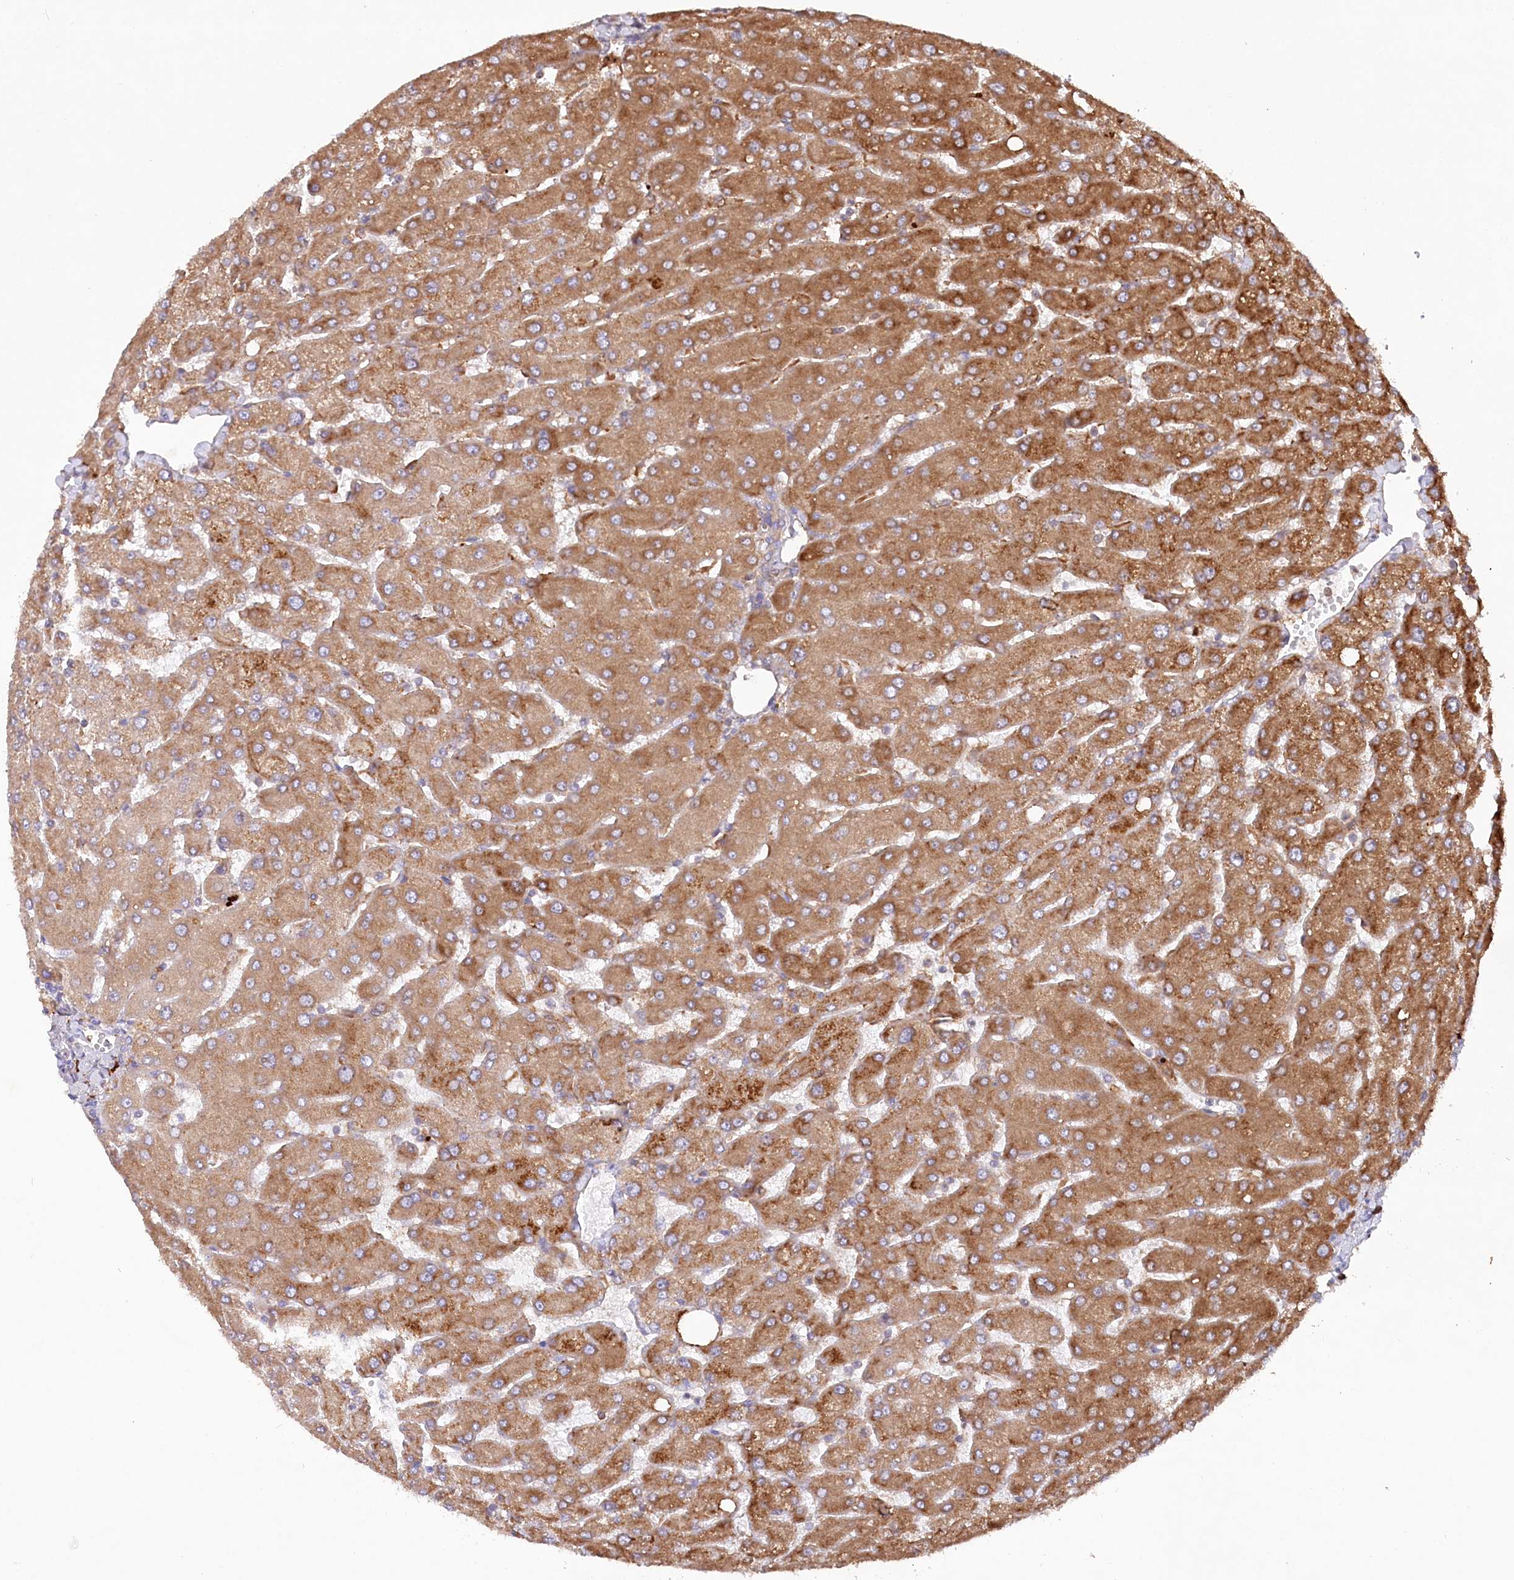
{"staining": {"intensity": "weak", "quantity": "25%-75%", "location": "cytoplasmic/membranous"}, "tissue": "liver", "cell_type": "Cholangiocytes", "image_type": "normal", "snomed": [{"axis": "morphology", "description": "Normal tissue, NOS"}, {"axis": "topography", "description": "Liver"}], "caption": "Weak cytoplasmic/membranous protein staining is appreciated in about 25%-75% of cholangiocytes in liver. Immunohistochemistry stains the protein in brown and the nuclei are stained blue.", "gene": "PPP1R21", "patient": {"sex": "male", "age": 55}}